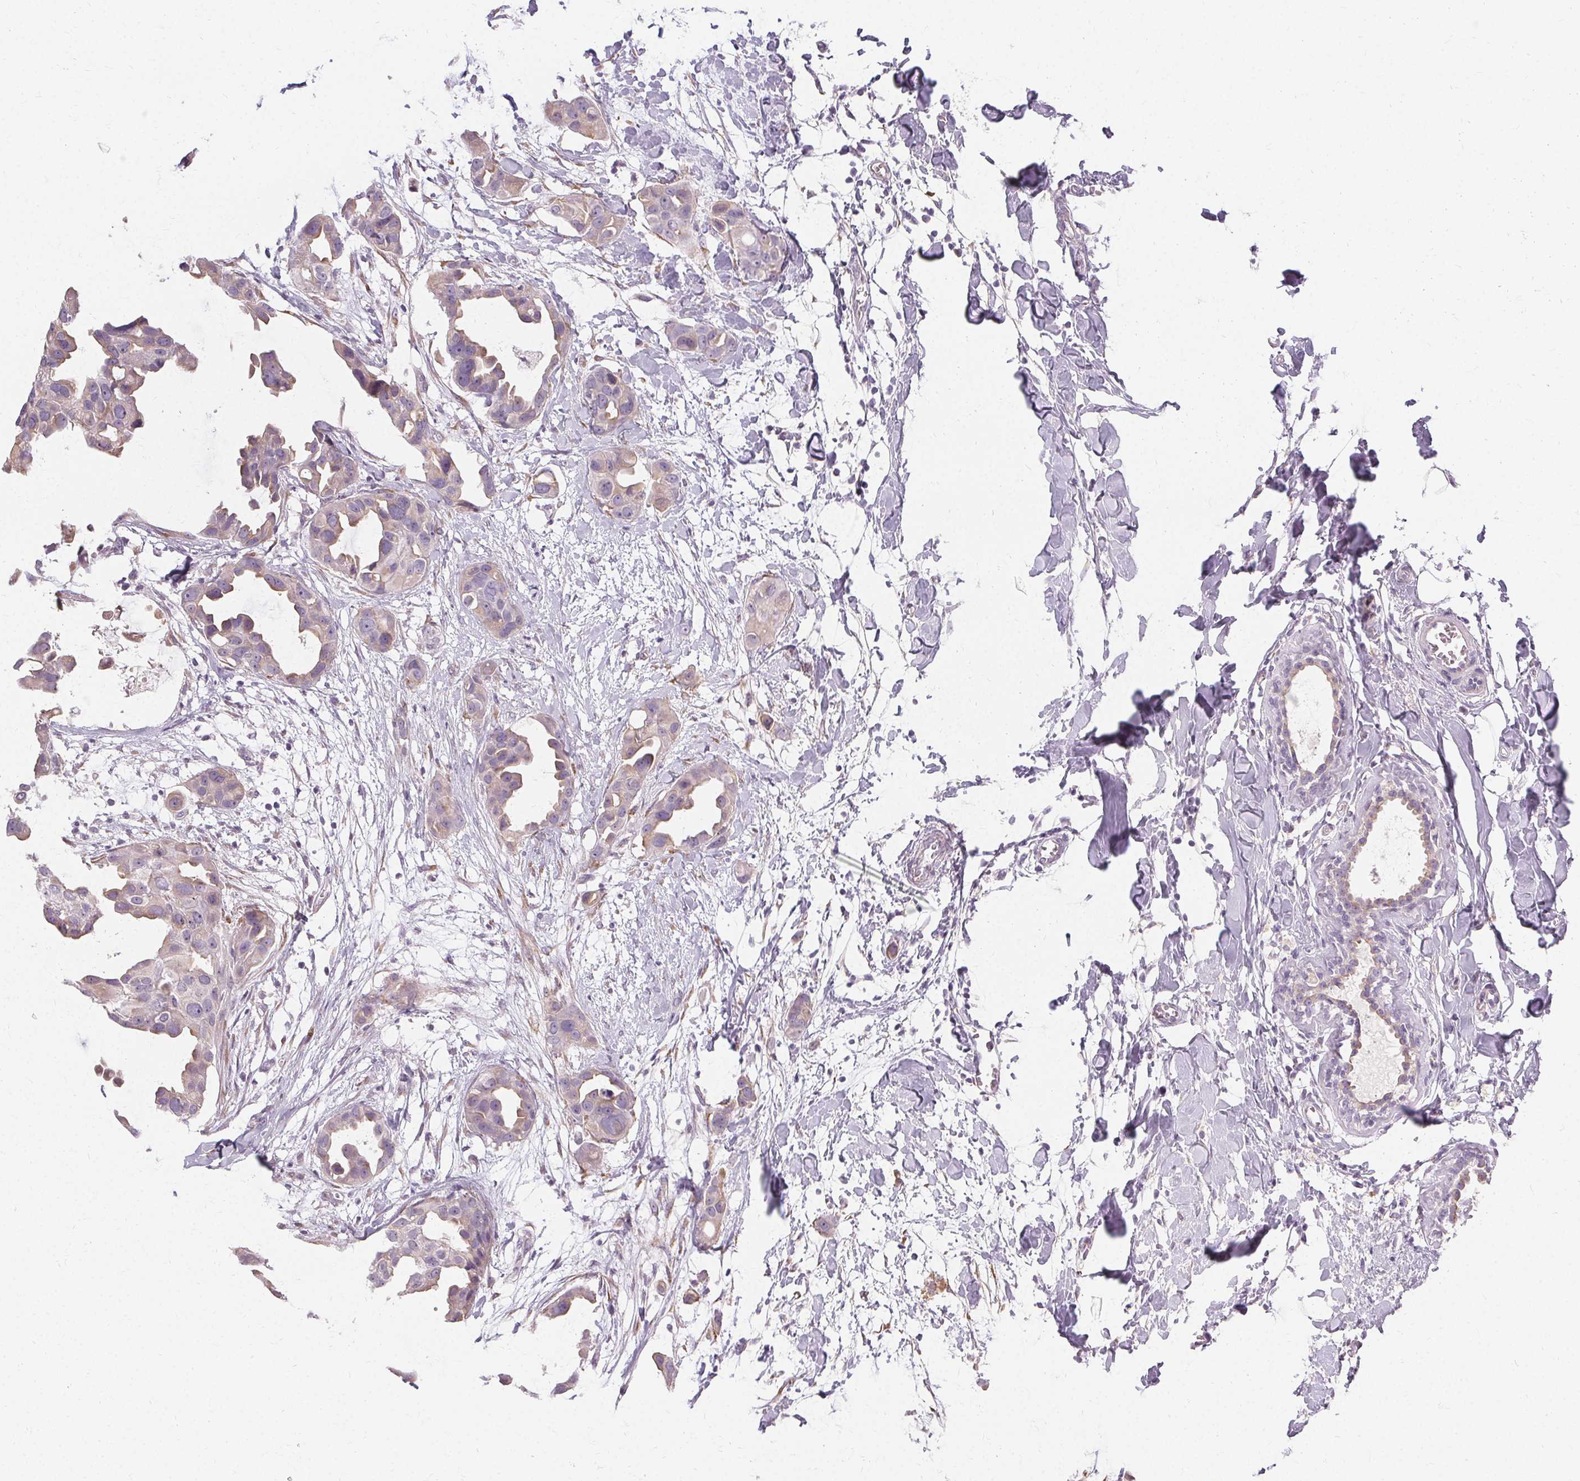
{"staining": {"intensity": "negative", "quantity": "none", "location": "none"}, "tissue": "breast cancer", "cell_type": "Tumor cells", "image_type": "cancer", "snomed": [{"axis": "morphology", "description": "Duct carcinoma"}, {"axis": "topography", "description": "Breast"}], "caption": "A photomicrograph of human breast cancer (invasive ductal carcinoma) is negative for staining in tumor cells.", "gene": "FCRL3", "patient": {"sex": "female", "age": 38}}